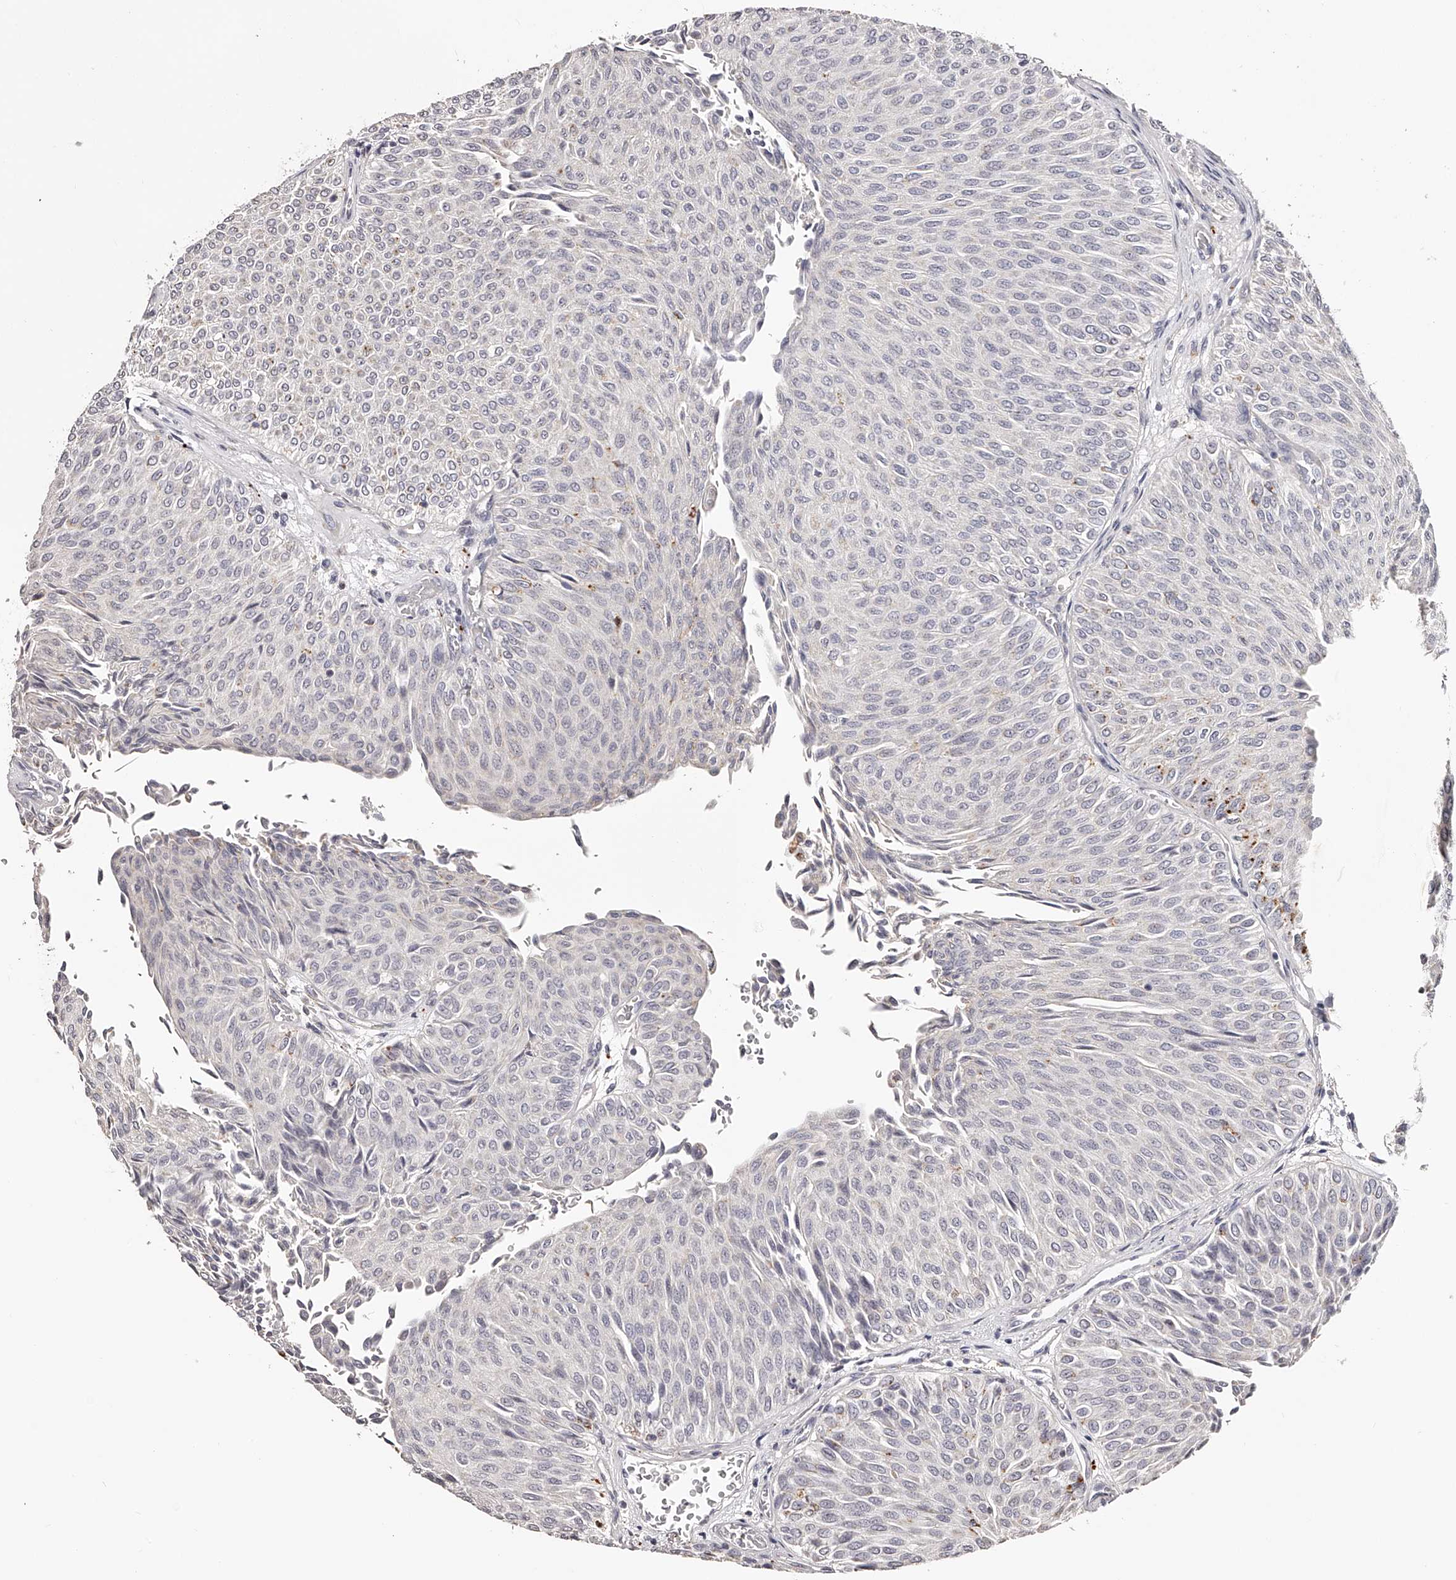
{"staining": {"intensity": "negative", "quantity": "none", "location": "none"}, "tissue": "urothelial cancer", "cell_type": "Tumor cells", "image_type": "cancer", "snomed": [{"axis": "morphology", "description": "Urothelial carcinoma, Low grade"}, {"axis": "topography", "description": "Urinary bladder"}], "caption": "Immunohistochemistry (IHC) of low-grade urothelial carcinoma demonstrates no positivity in tumor cells. (Stains: DAB (3,3'-diaminobenzidine) IHC with hematoxylin counter stain, Microscopy: brightfield microscopy at high magnification).", "gene": "SLC35D3", "patient": {"sex": "male", "age": 78}}